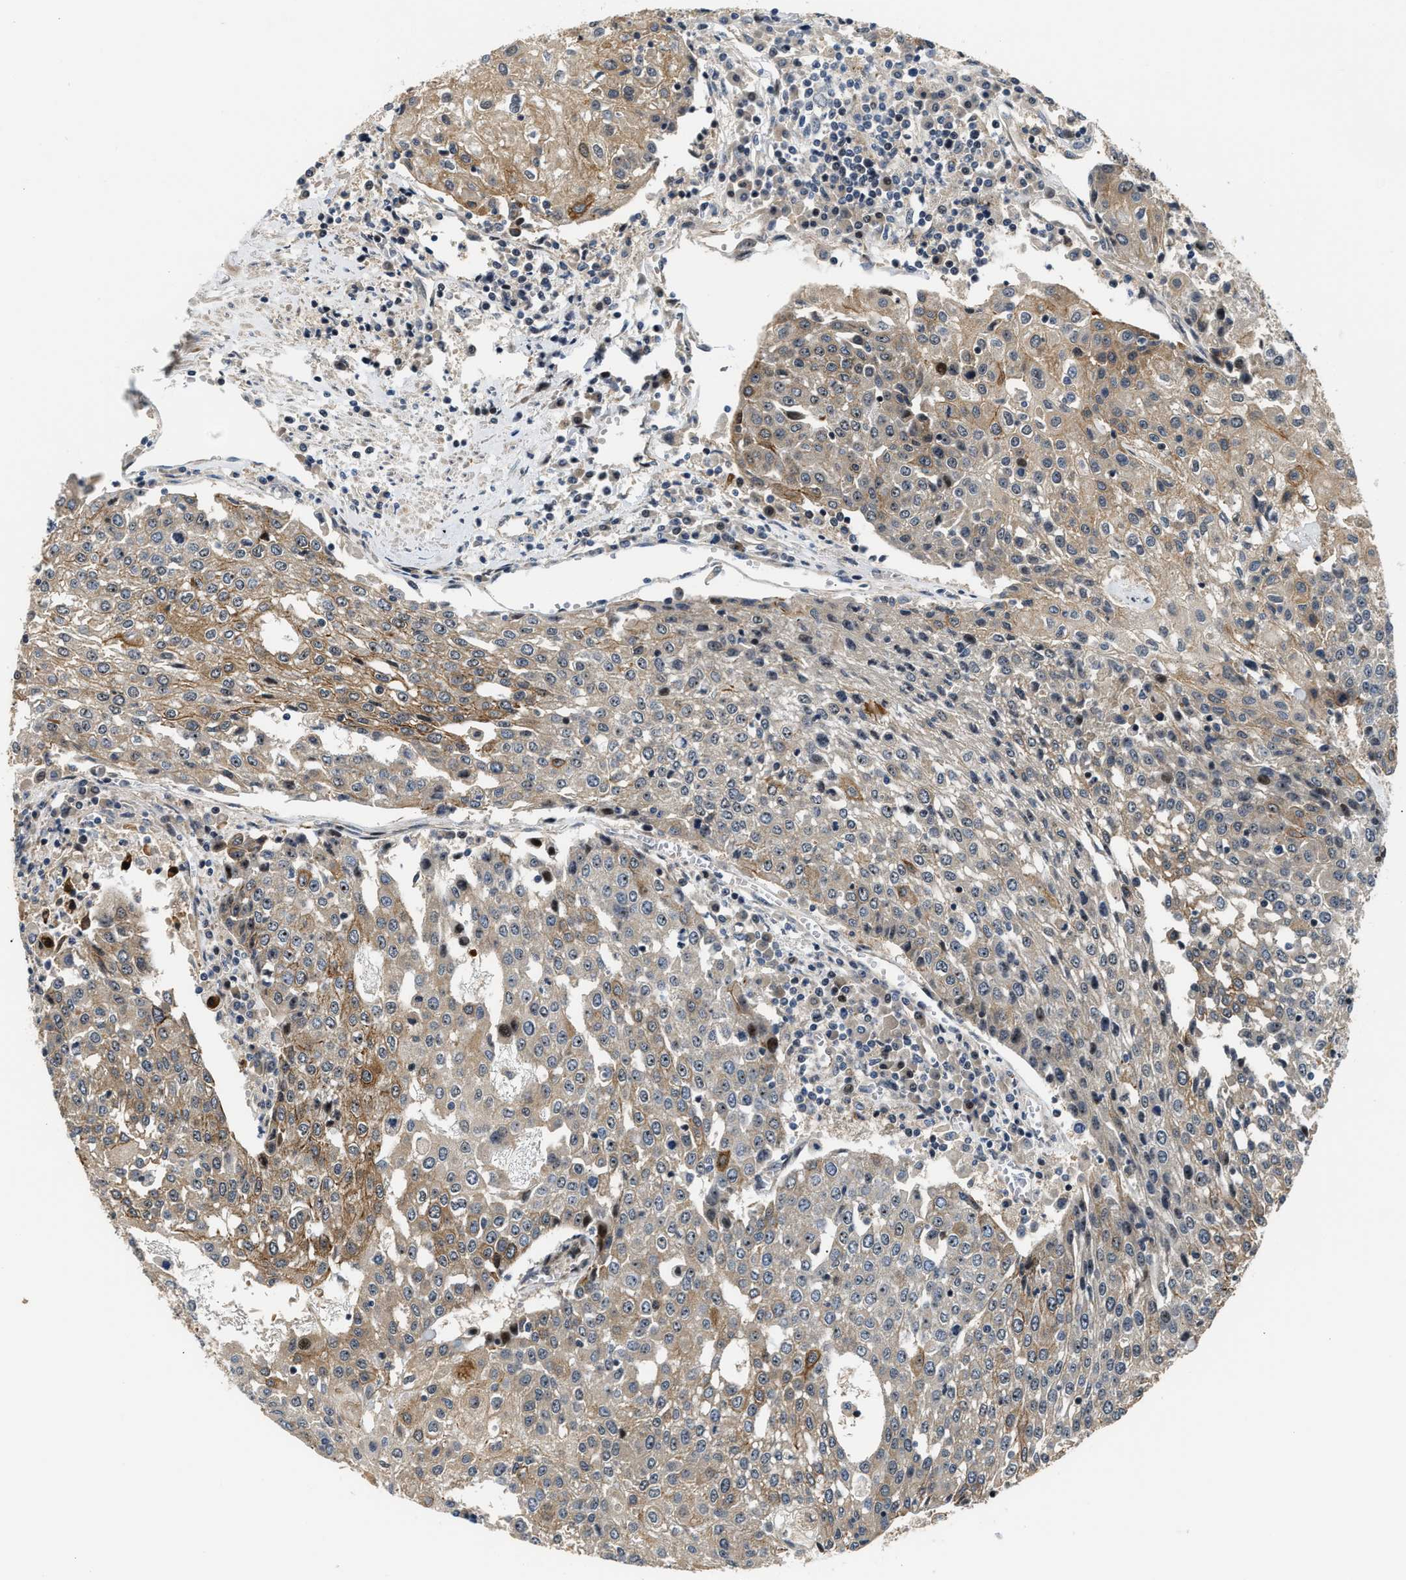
{"staining": {"intensity": "moderate", "quantity": "25%-75%", "location": "cytoplasmic/membranous"}, "tissue": "urothelial cancer", "cell_type": "Tumor cells", "image_type": "cancer", "snomed": [{"axis": "morphology", "description": "Urothelial carcinoma, High grade"}, {"axis": "topography", "description": "Urinary bladder"}], "caption": "Protein expression analysis of human high-grade urothelial carcinoma reveals moderate cytoplasmic/membranous expression in approximately 25%-75% of tumor cells.", "gene": "ALDH3A2", "patient": {"sex": "female", "age": 85}}